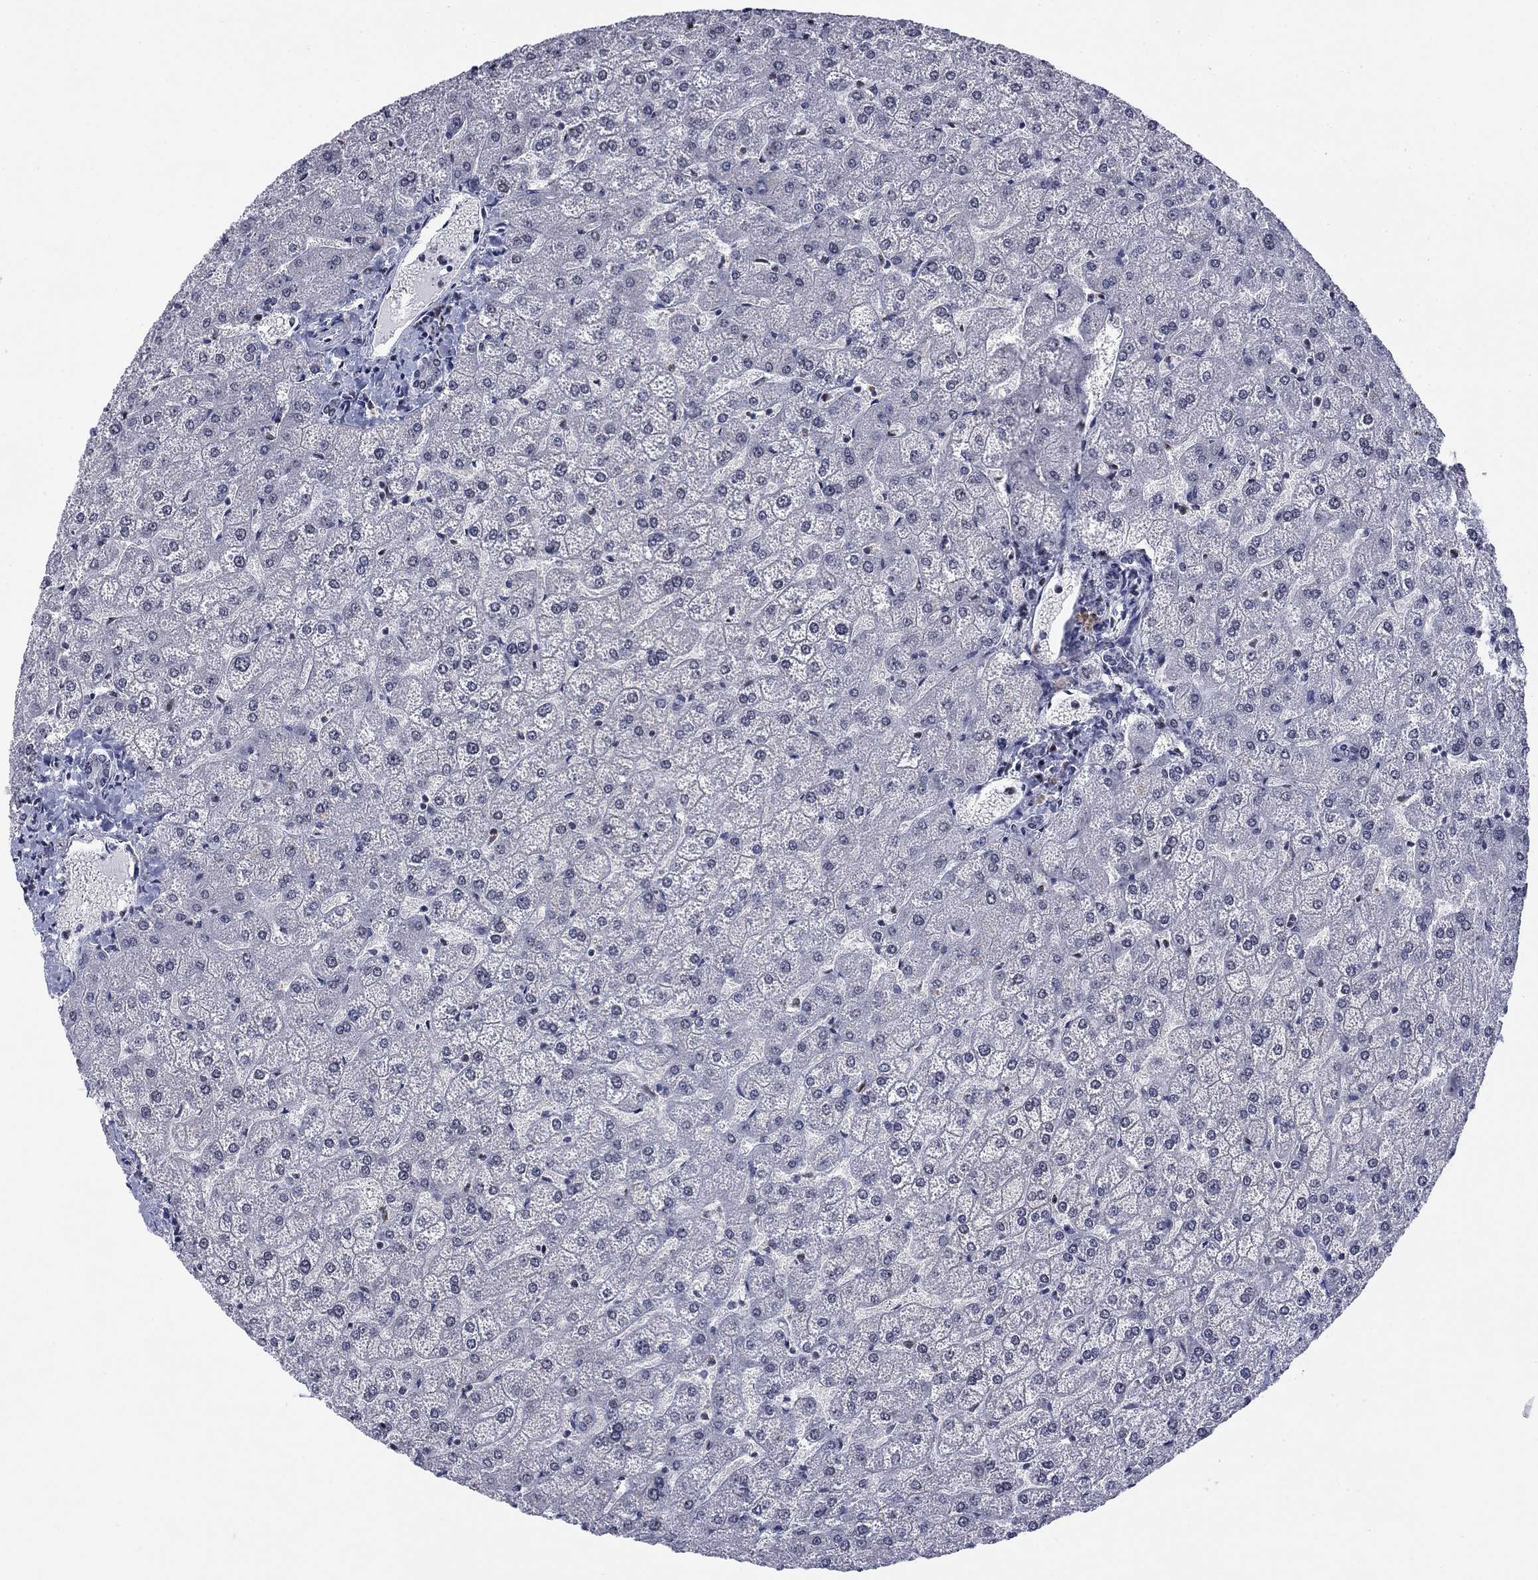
{"staining": {"intensity": "negative", "quantity": "none", "location": "none"}, "tissue": "liver", "cell_type": "Cholangiocytes", "image_type": "normal", "snomed": [{"axis": "morphology", "description": "Normal tissue, NOS"}, {"axis": "topography", "description": "Liver"}], "caption": "A high-resolution micrograph shows immunohistochemistry (IHC) staining of unremarkable liver, which displays no significant positivity in cholangiocytes. The staining was performed using DAB (3,3'-diaminobenzidine) to visualize the protein expression in brown, while the nuclei were stained in blue with hematoxylin (Magnification: 20x).", "gene": "CSRNP3", "patient": {"sex": "female", "age": 32}}